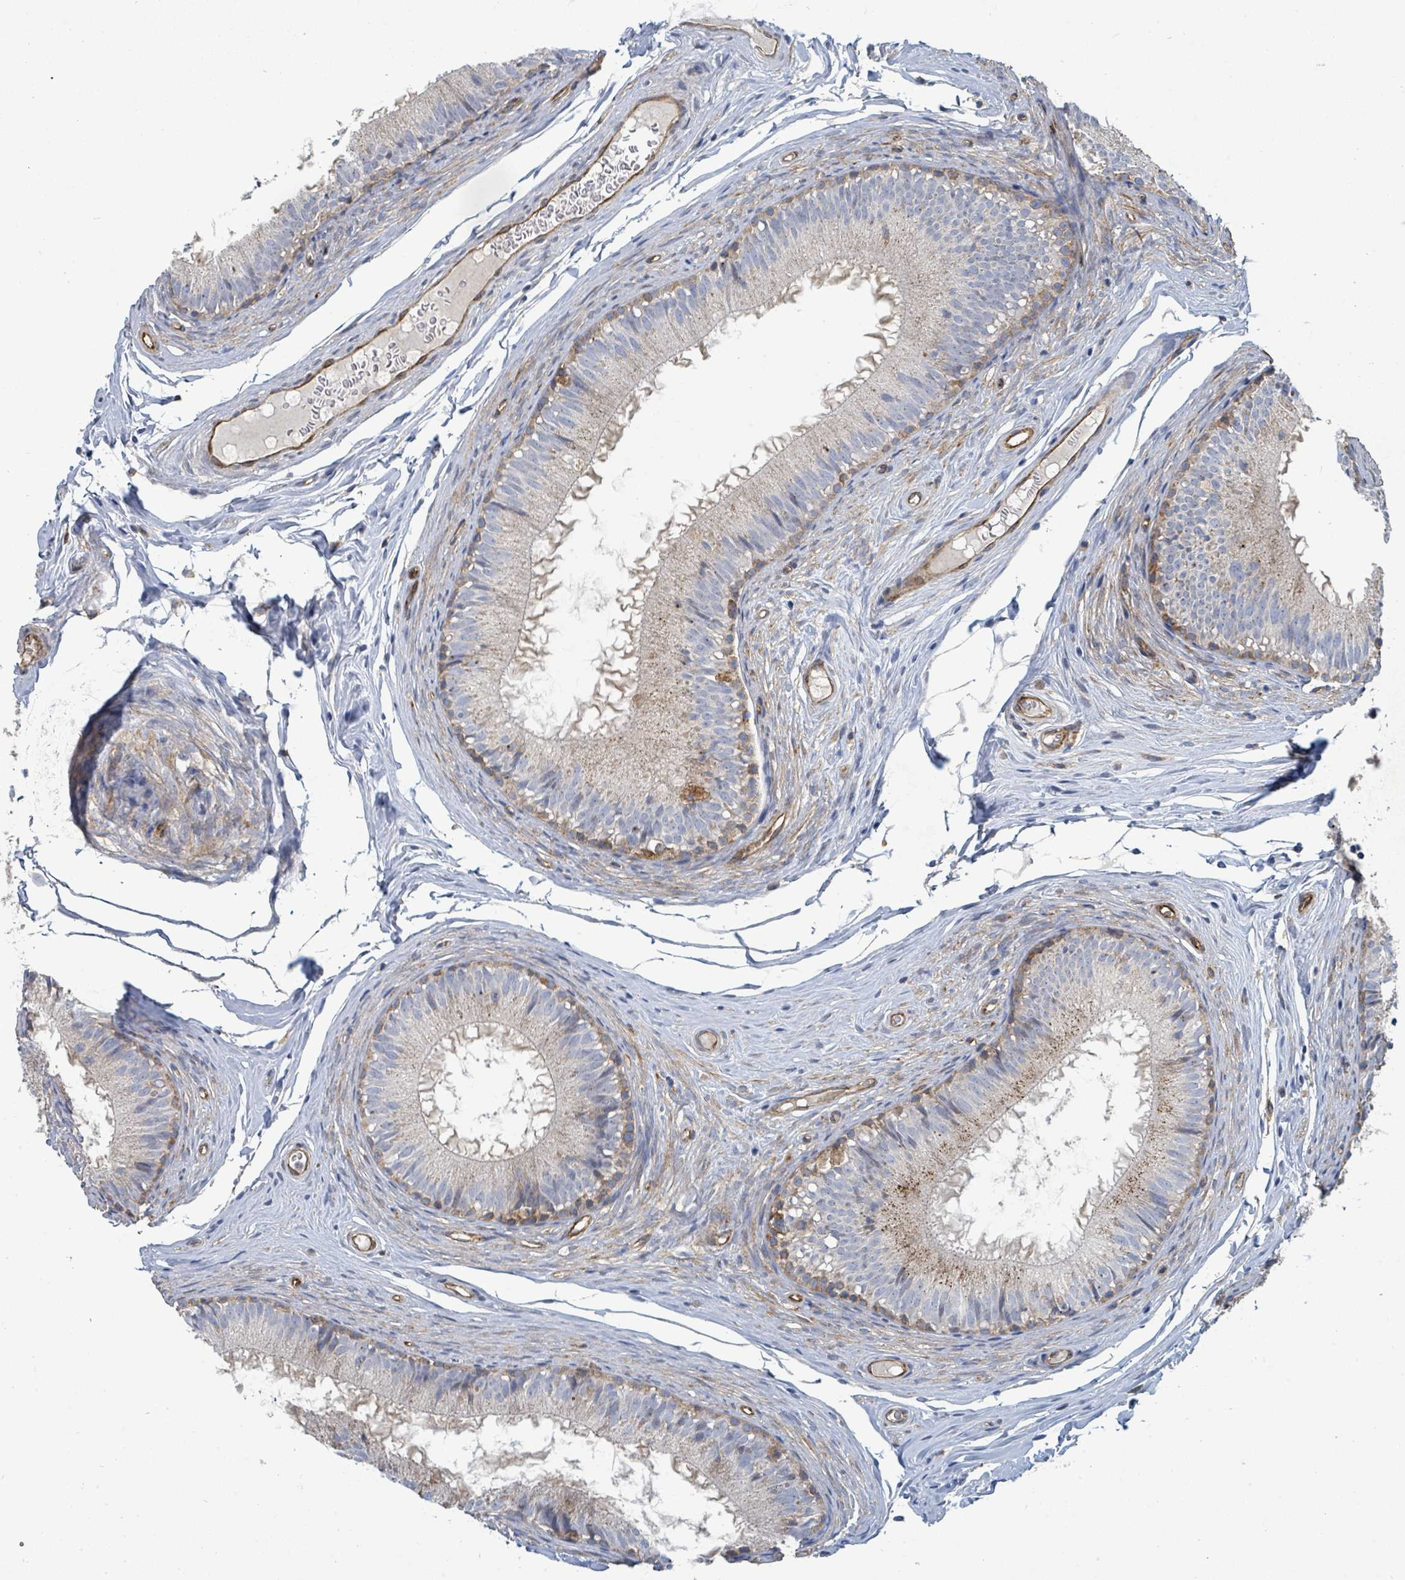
{"staining": {"intensity": "moderate", "quantity": "<25%", "location": "cytoplasmic/membranous"}, "tissue": "epididymis", "cell_type": "Glandular cells", "image_type": "normal", "snomed": [{"axis": "morphology", "description": "Normal tissue, NOS"}, {"axis": "topography", "description": "Epididymis"}], "caption": "An immunohistochemistry photomicrograph of normal tissue is shown. Protein staining in brown highlights moderate cytoplasmic/membranous positivity in epididymis within glandular cells.", "gene": "IFIT1", "patient": {"sex": "male", "age": 25}}